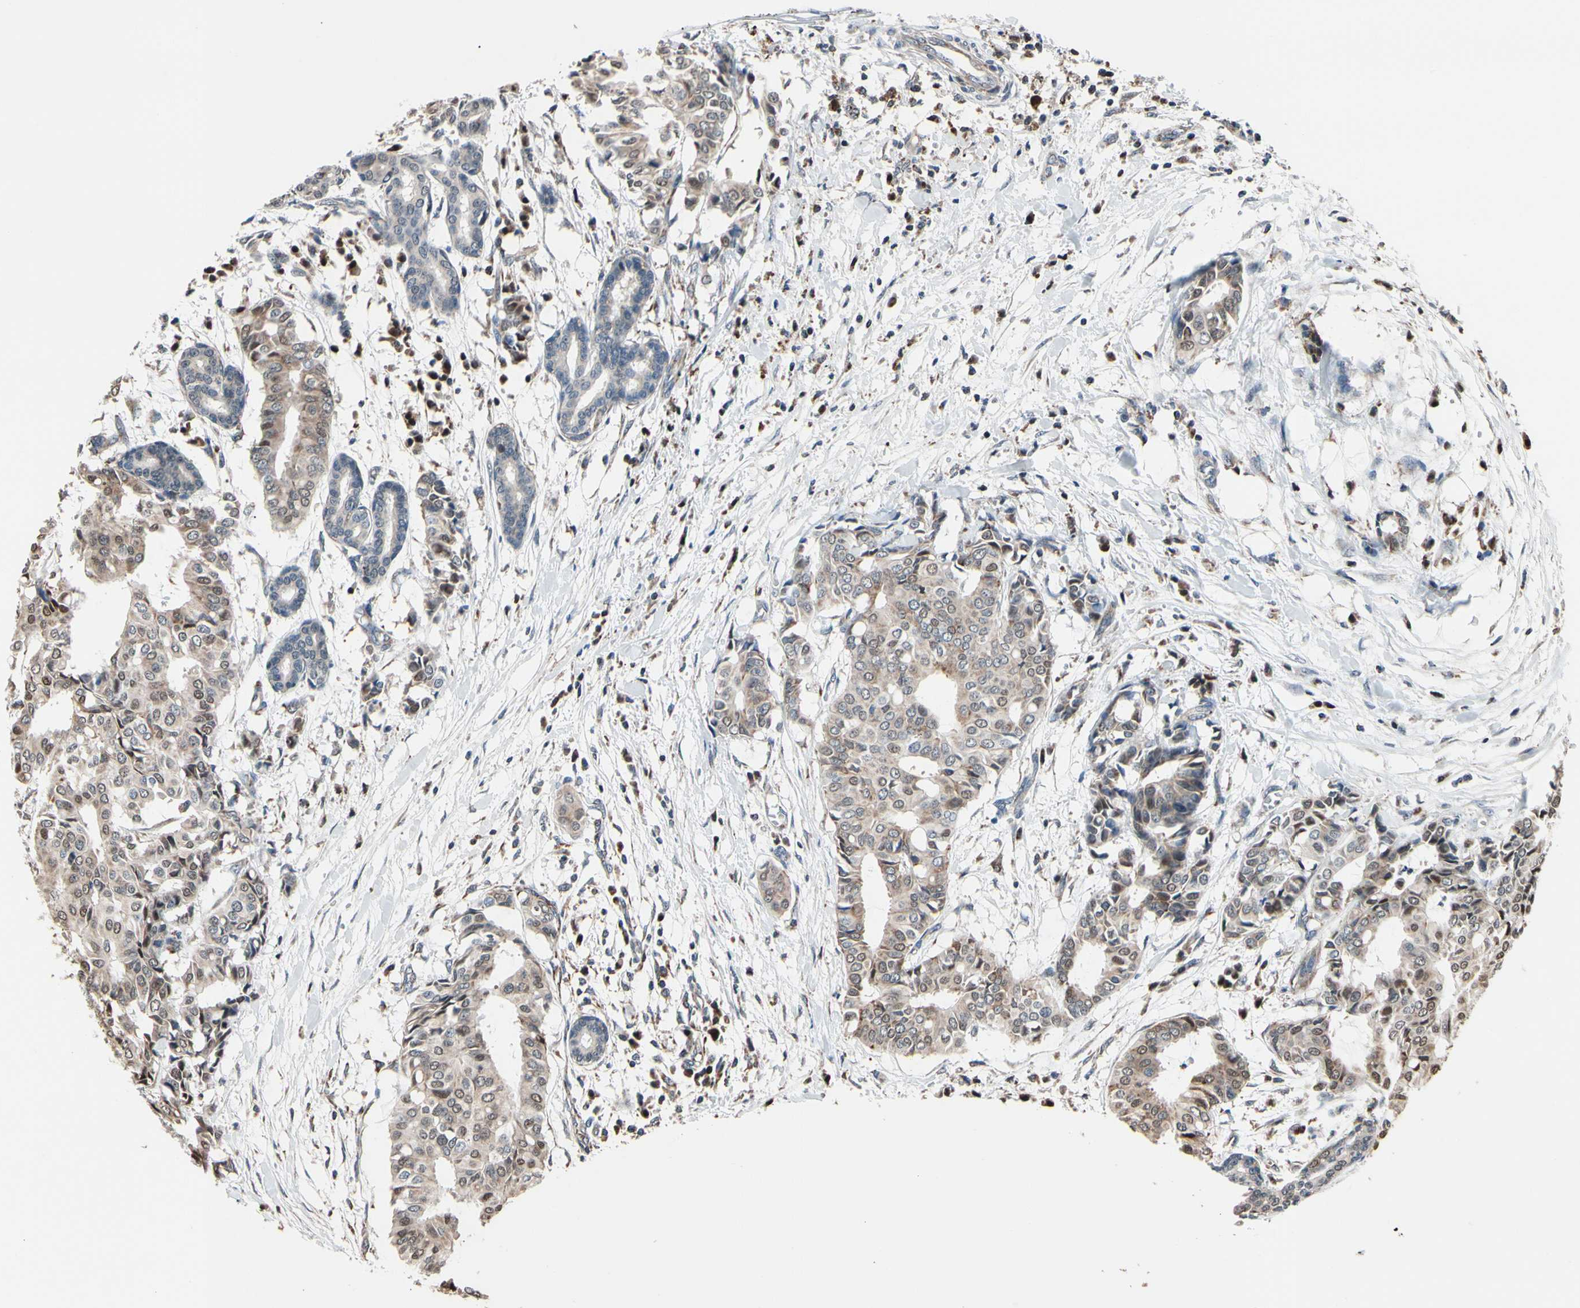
{"staining": {"intensity": "weak", "quantity": "25%-75%", "location": "cytoplasmic/membranous"}, "tissue": "head and neck cancer", "cell_type": "Tumor cells", "image_type": "cancer", "snomed": [{"axis": "morphology", "description": "Adenocarcinoma, NOS"}, {"axis": "topography", "description": "Salivary gland"}, {"axis": "topography", "description": "Head-Neck"}], "caption": "Tumor cells show weak cytoplasmic/membranous positivity in about 25%-75% of cells in adenocarcinoma (head and neck).", "gene": "TMEM176A", "patient": {"sex": "female", "age": 59}}